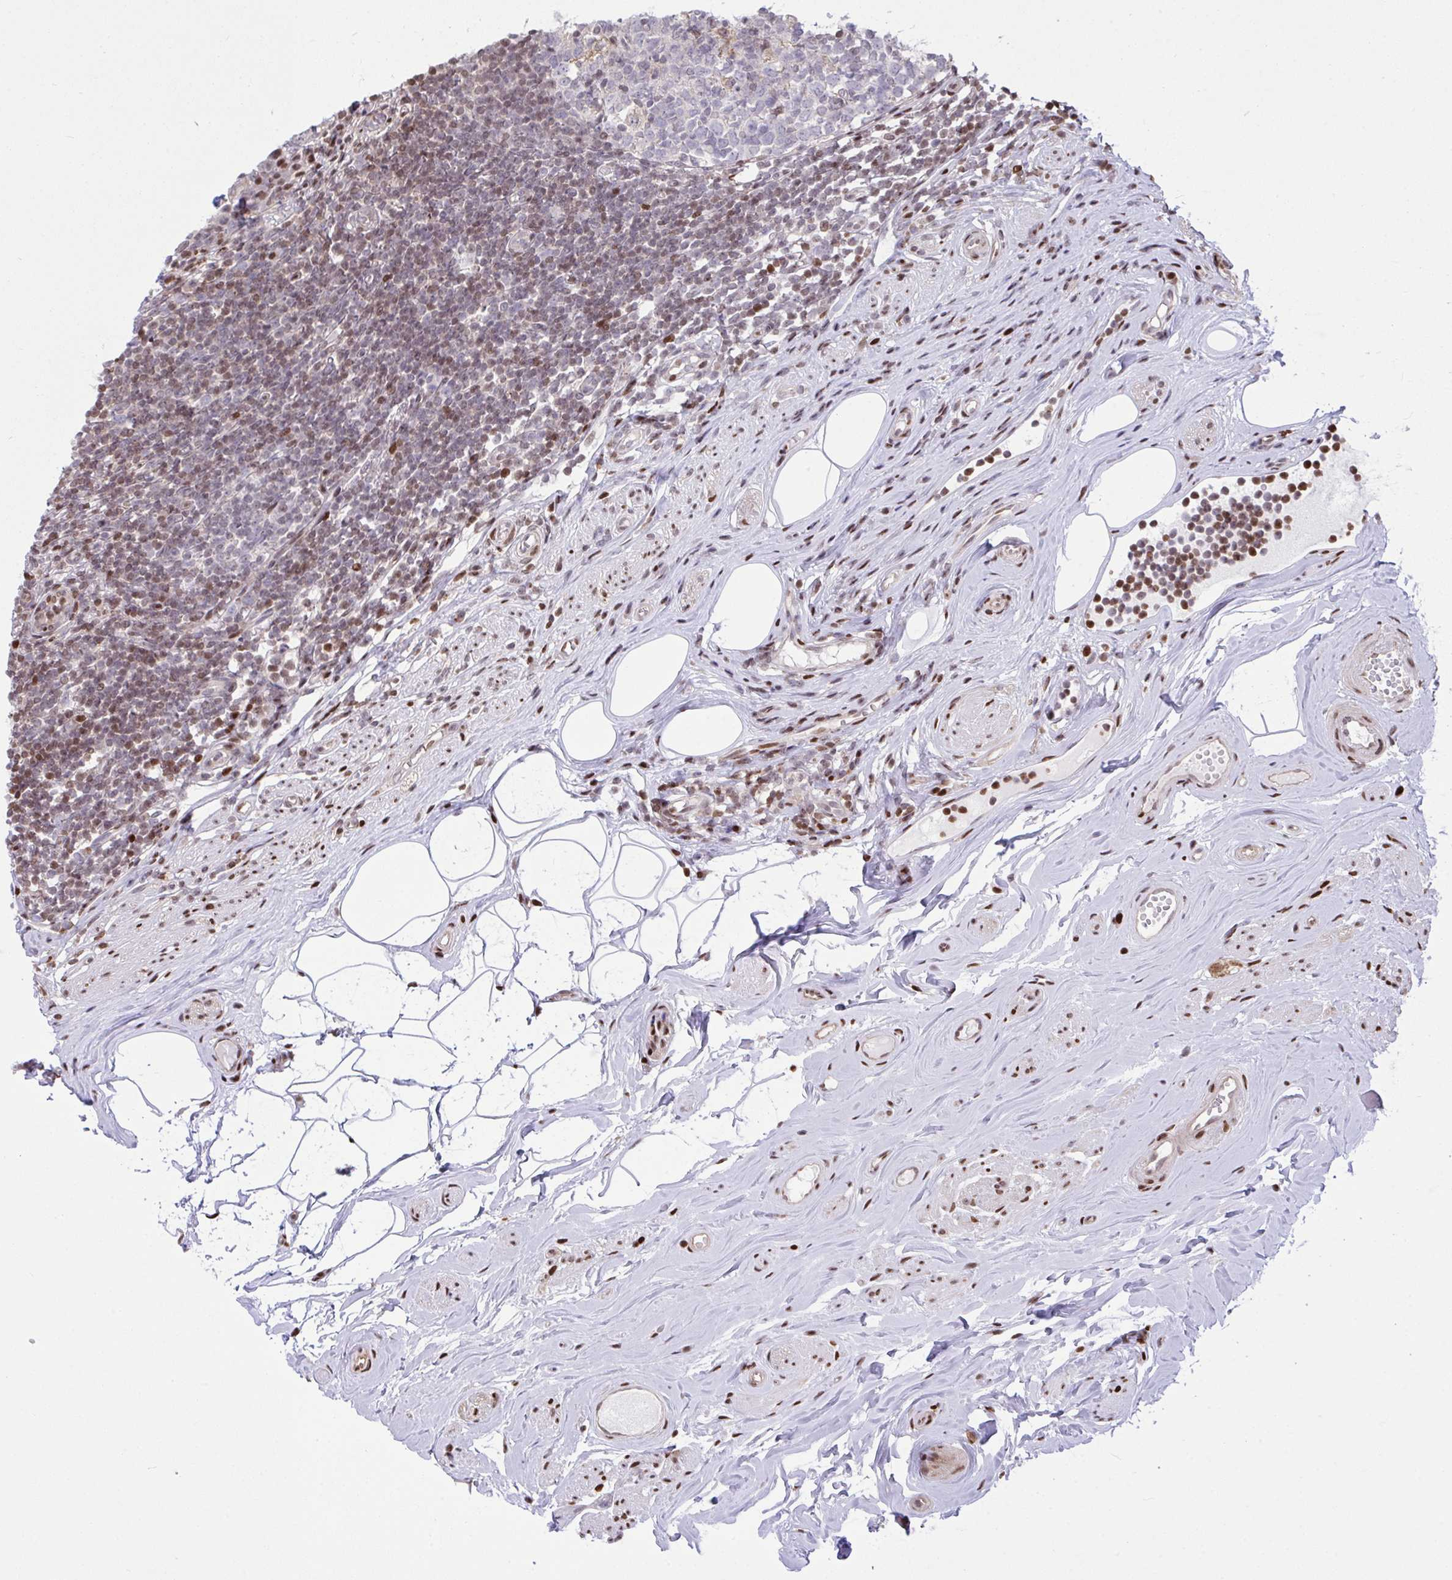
{"staining": {"intensity": "moderate", "quantity": "25%-75%", "location": "nuclear"}, "tissue": "appendix", "cell_type": "Glandular cells", "image_type": "normal", "snomed": [{"axis": "morphology", "description": "Normal tissue, NOS"}, {"axis": "topography", "description": "Appendix"}], "caption": "Immunohistochemistry (DAB) staining of benign appendix shows moderate nuclear protein expression in about 25%-75% of glandular cells.", "gene": "RAPGEF5", "patient": {"sex": "female", "age": 56}}